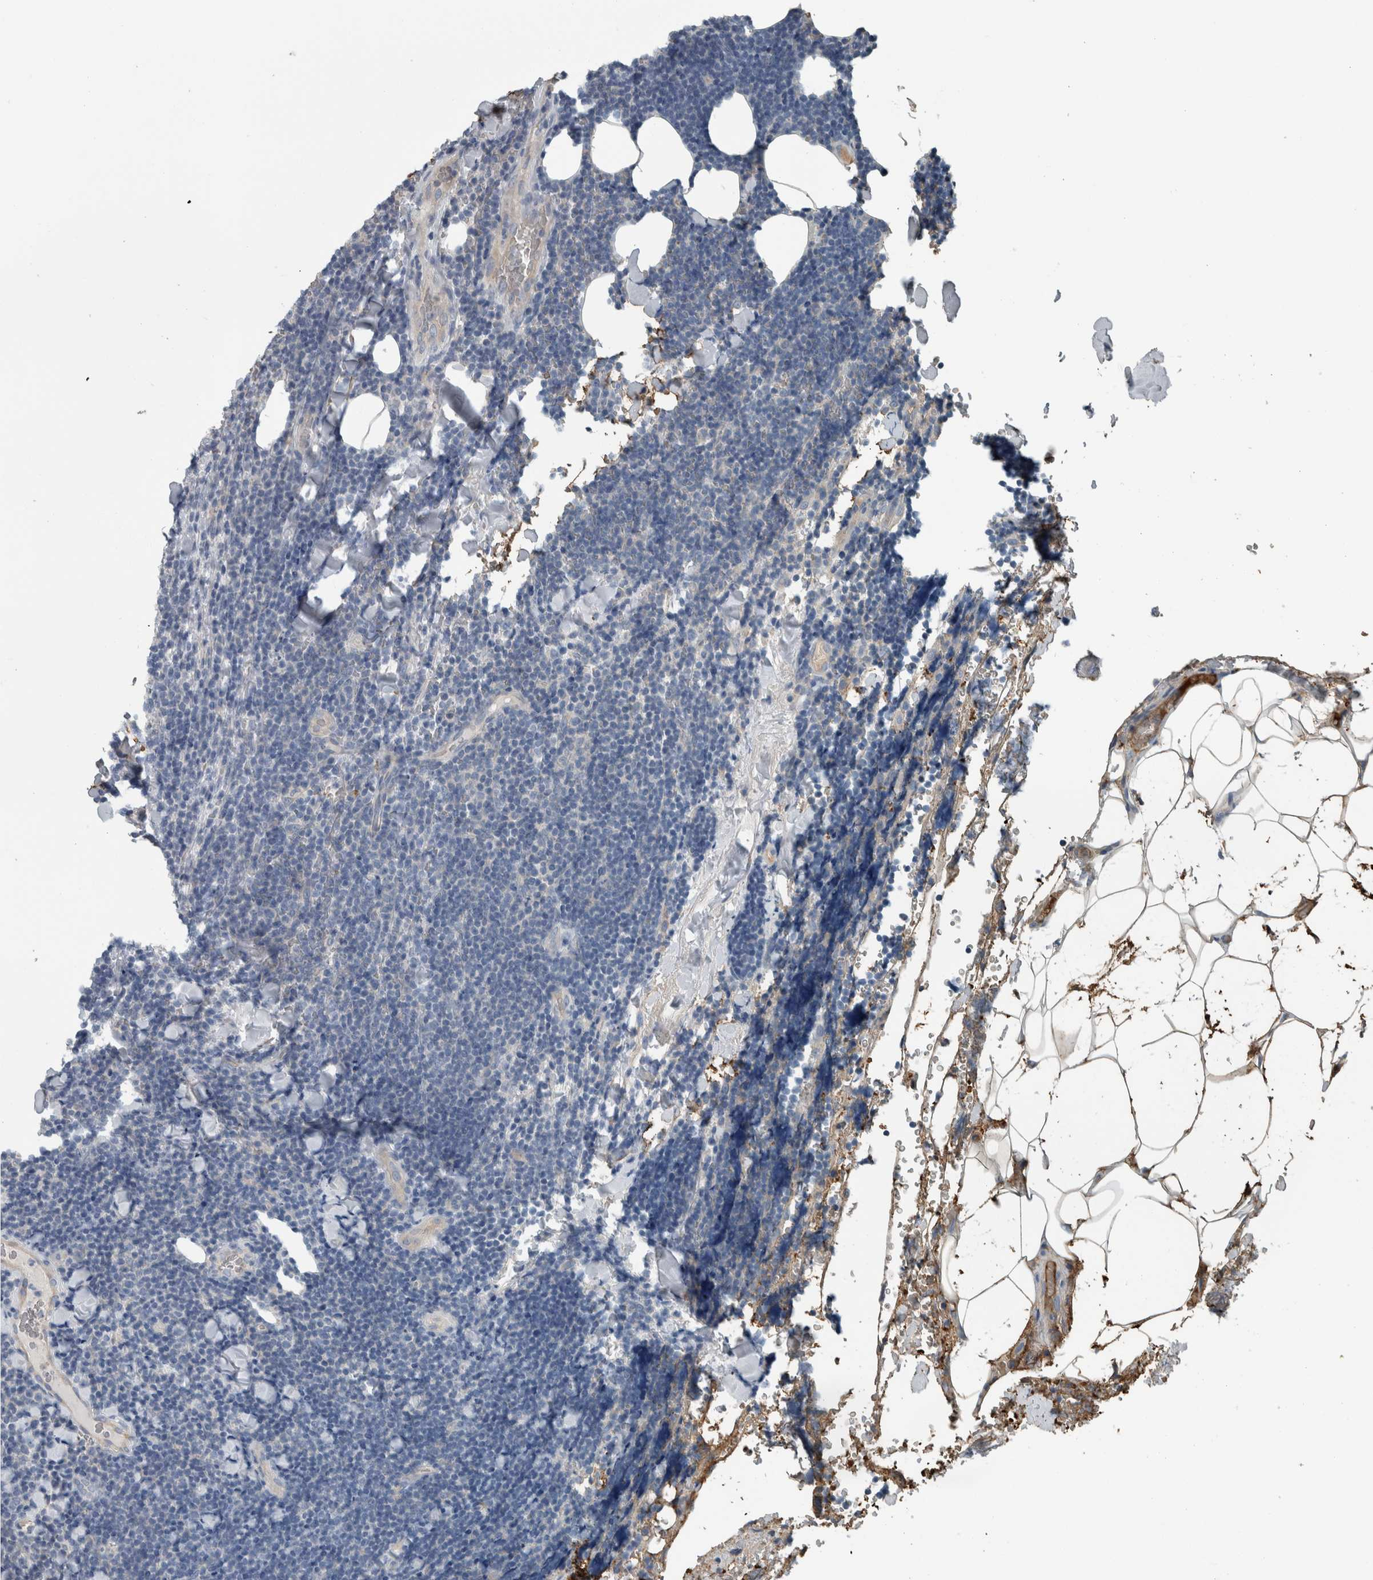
{"staining": {"intensity": "negative", "quantity": "none", "location": "none"}, "tissue": "lymphoma", "cell_type": "Tumor cells", "image_type": "cancer", "snomed": [{"axis": "morphology", "description": "Malignant lymphoma, non-Hodgkin's type, Low grade"}, {"axis": "topography", "description": "Lymph node"}], "caption": "Tumor cells are negative for brown protein staining in malignant lymphoma, non-Hodgkin's type (low-grade). (Brightfield microscopy of DAB immunohistochemistry at high magnification).", "gene": "SH3GL2", "patient": {"sex": "male", "age": 66}}